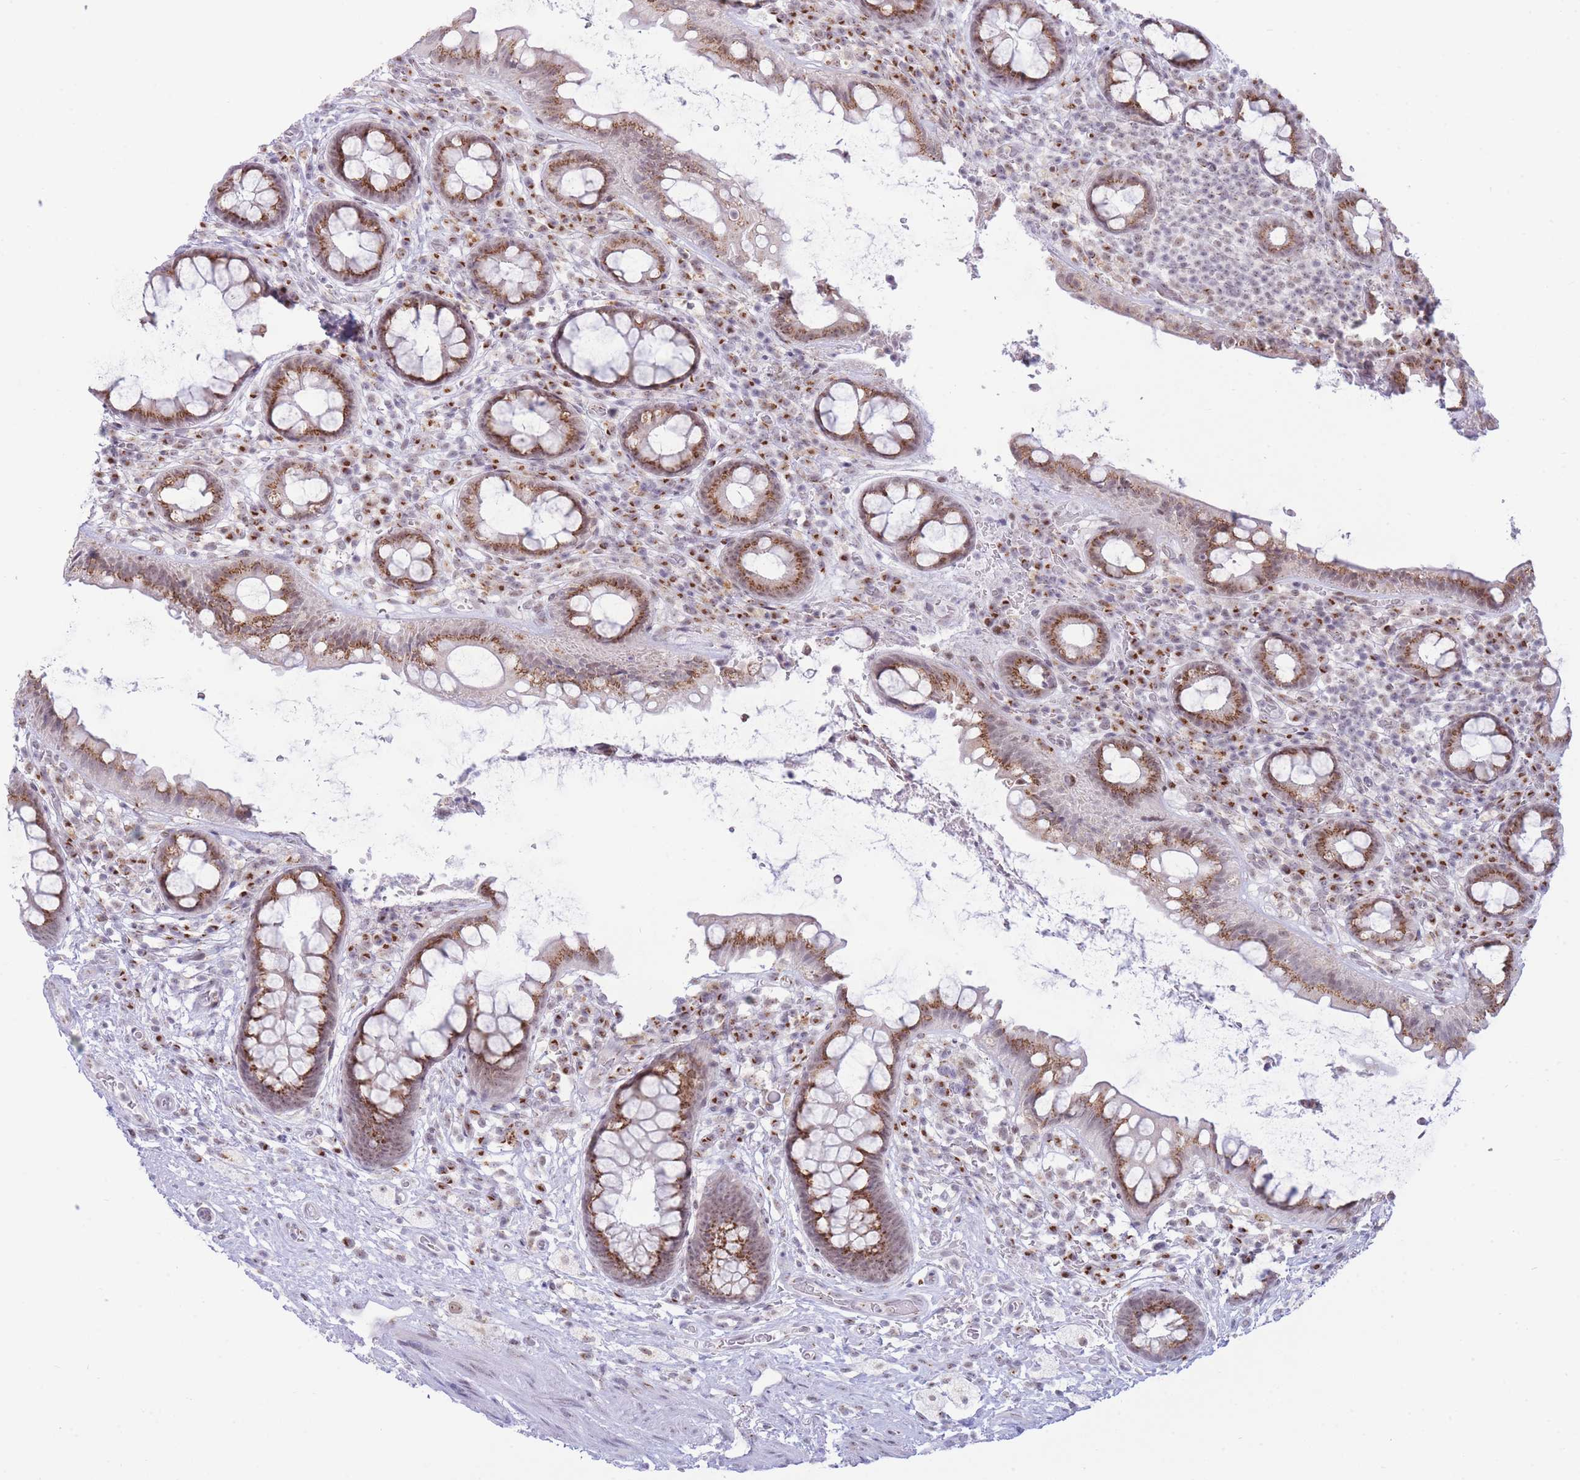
{"staining": {"intensity": "moderate", "quantity": ">75%", "location": "cytoplasmic/membranous,nuclear"}, "tissue": "rectum", "cell_type": "Glandular cells", "image_type": "normal", "snomed": [{"axis": "morphology", "description": "Normal tissue, NOS"}, {"axis": "topography", "description": "Rectum"}, {"axis": "topography", "description": "Peripheral nerve tissue"}], "caption": "This is a histology image of IHC staining of normal rectum, which shows moderate positivity in the cytoplasmic/membranous,nuclear of glandular cells.", "gene": "INO80C", "patient": {"sex": "female", "age": 69}}